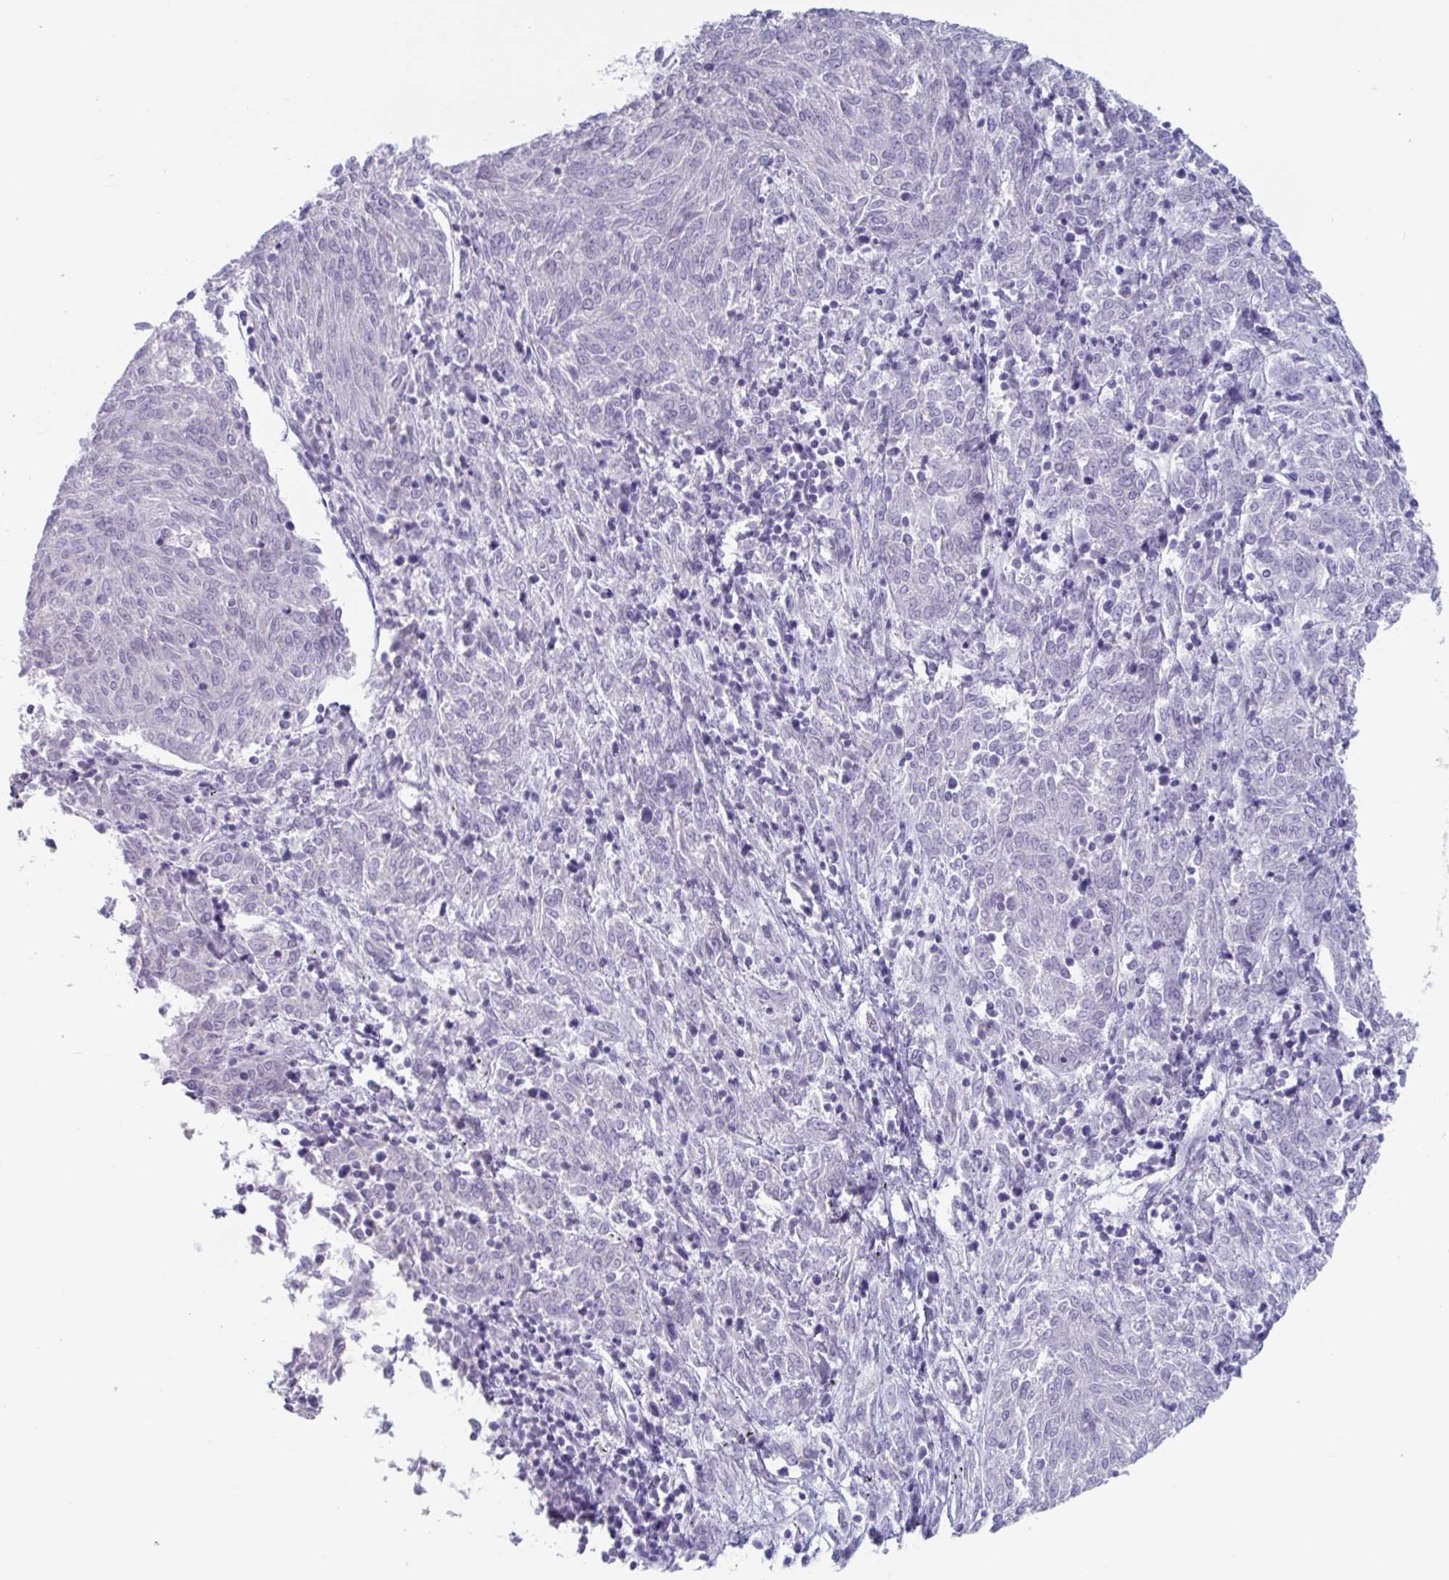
{"staining": {"intensity": "negative", "quantity": "none", "location": "none"}, "tissue": "melanoma", "cell_type": "Tumor cells", "image_type": "cancer", "snomed": [{"axis": "morphology", "description": "Malignant melanoma, NOS"}, {"axis": "topography", "description": "Skin"}], "caption": "This is an IHC image of melanoma. There is no staining in tumor cells.", "gene": "CYP4F11", "patient": {"sex": "female", "age": 72}}